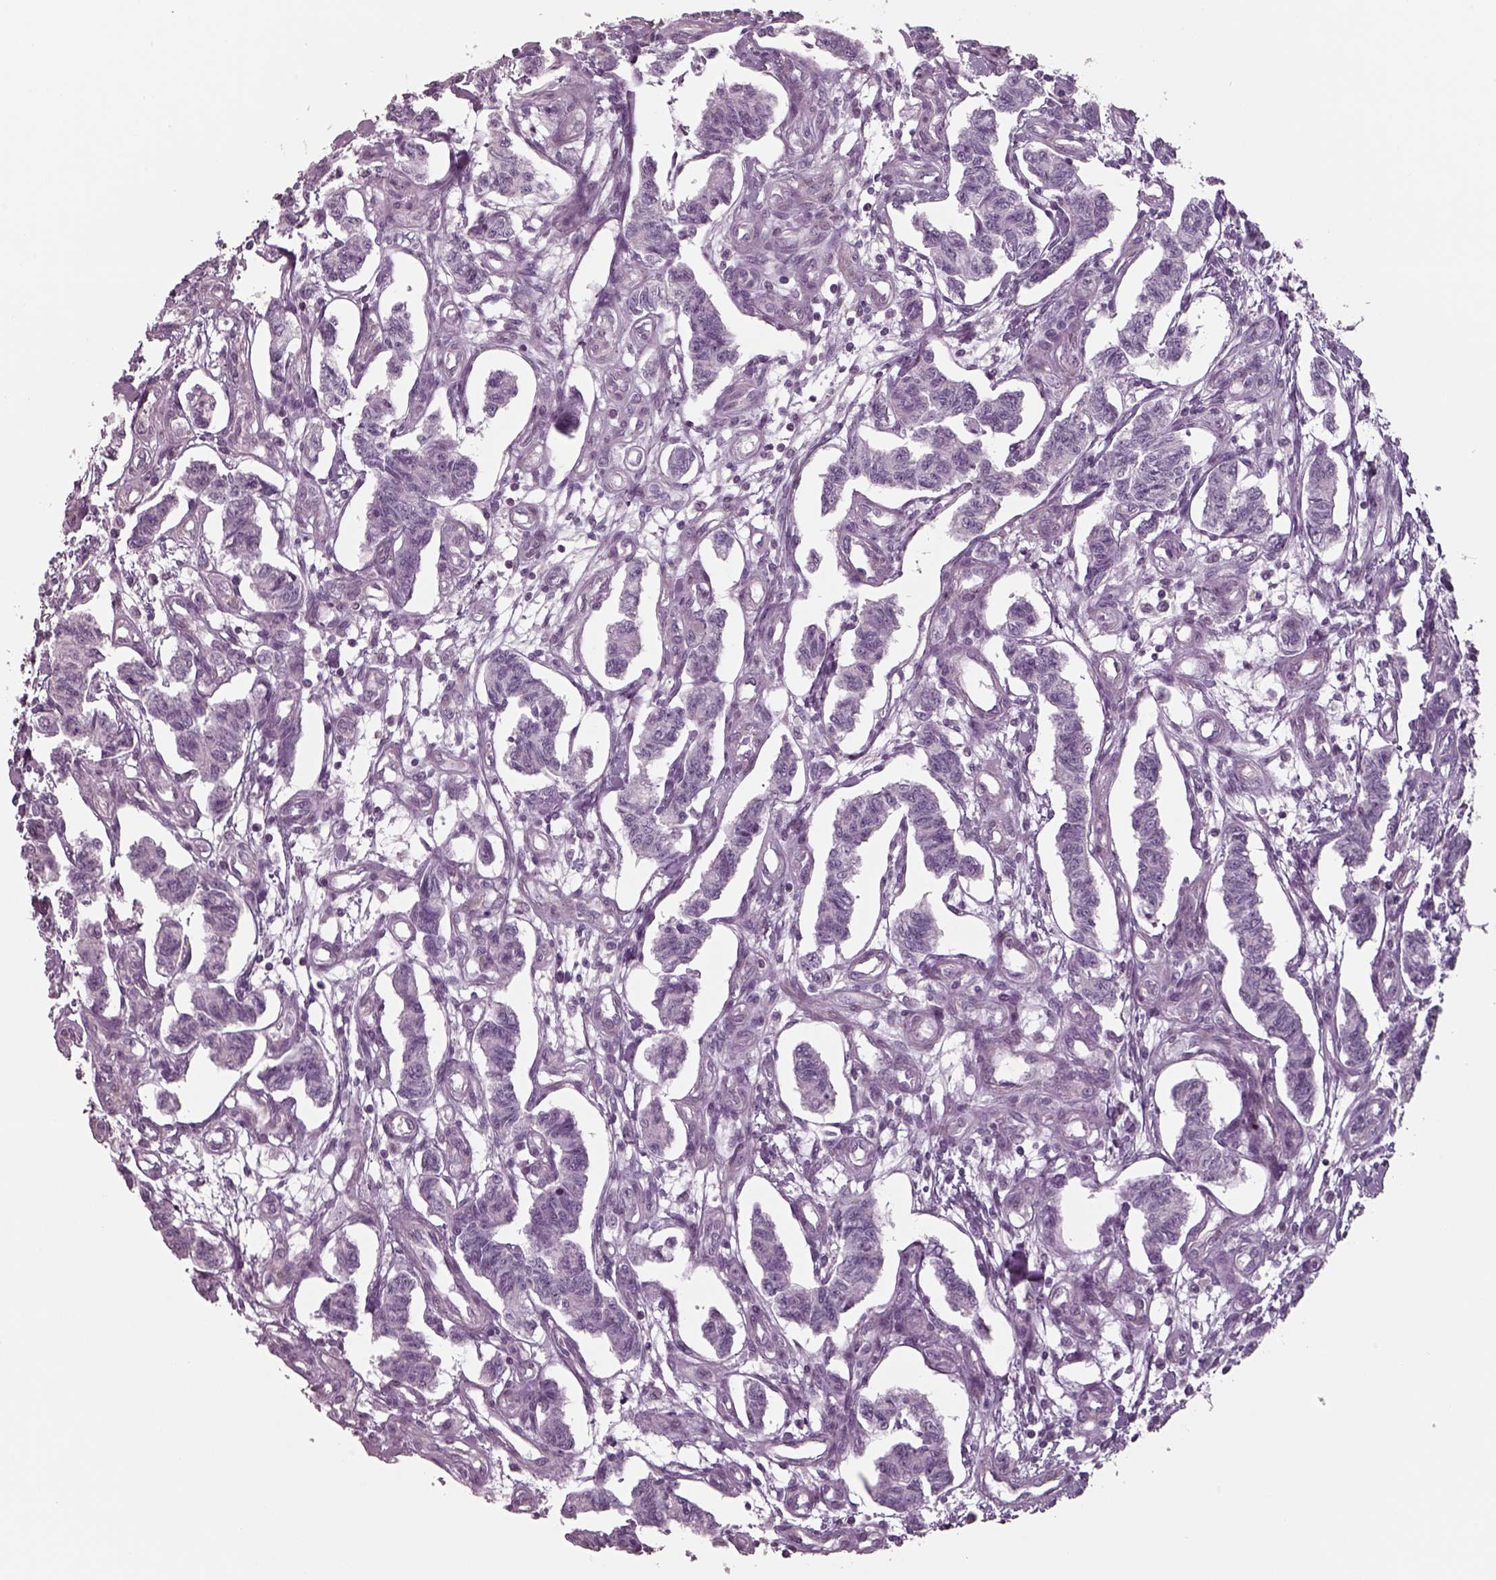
{"staining": {"intensity": "negative", "quantity": "none", "location": "none"}, "tissue": "carcinoid", "cell_type": "Tumor cells", "image_type": "cancer", "snomed": [{"axis": "morphology", "description": "Carcinoid, malignant, NOS"}, {"axis": "topography", "description": "Kidney"}], "caption": "Immunohistochemistry (IHC) of human carcinoid shows no staining in tumor cells.", "gene": "SEPTIN14", "patient": {"sex": "female", "age": 41}}